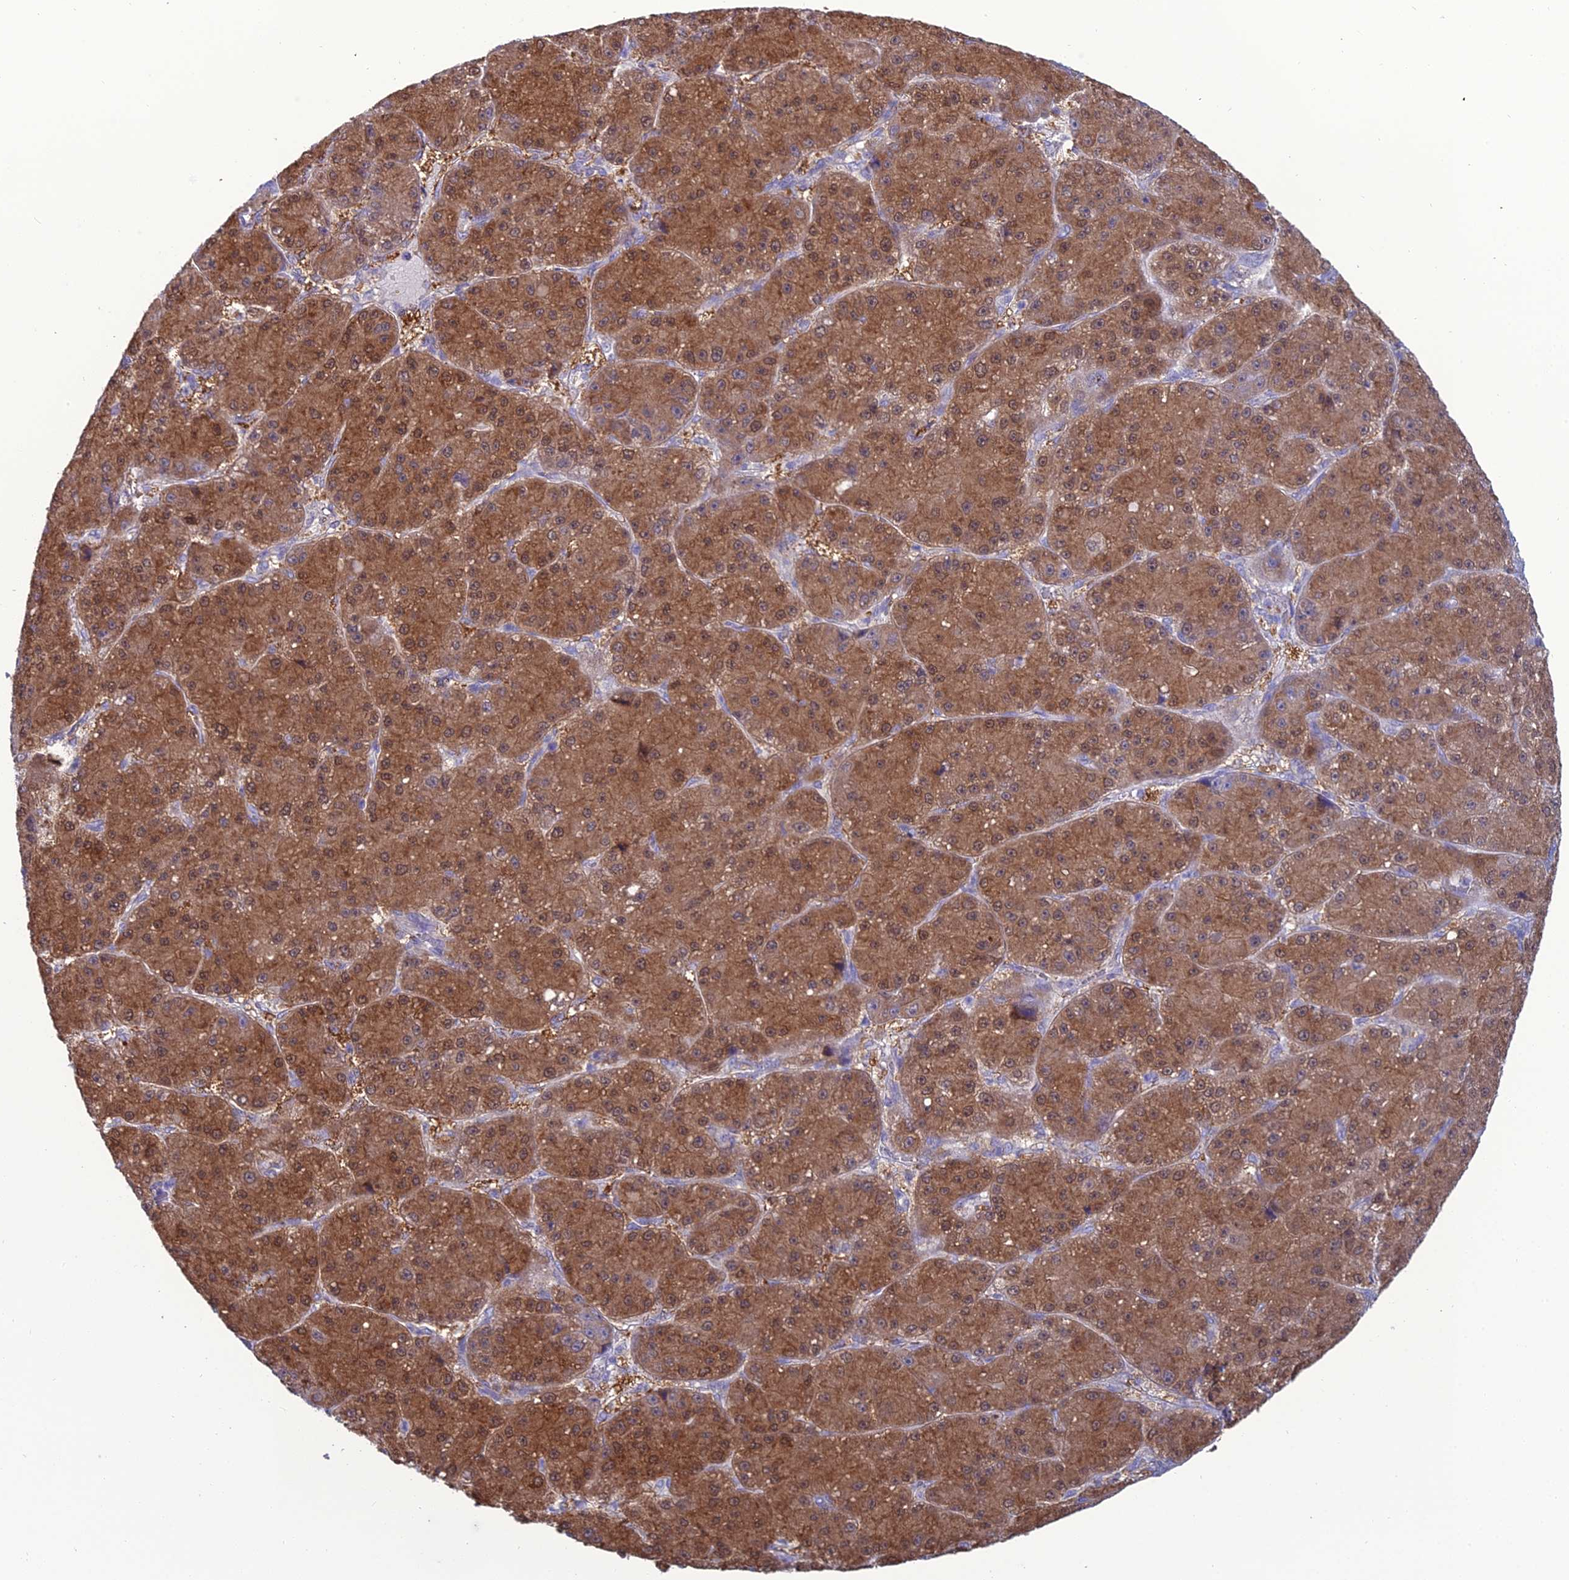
{"staining": {"intensity": "moderate", "quantity": ">75%", "location": "cytoplasmic/membranous,nuclear"}, "tissue": "liver cancer", "cell_type": "Tumor cells", "image_type": "cancer", "snomed": [{"axis": "morphology", "description": "Carcinoma, Hepatocellular, NOS"}, {"axis": "topography", "description": "Liver"}], "caption": "A high-resolution histopathology image shows IHC staining of liver hepatocellular carcinoma, which demonstrates moderate cytoplasmic/membranous and nuclear expression in about >75% of tumor cells. (IHC, brightfield microscopy, high magnification).", "gene": "GNPNAT1", "patient": {"sex": "male", "age": 67}}